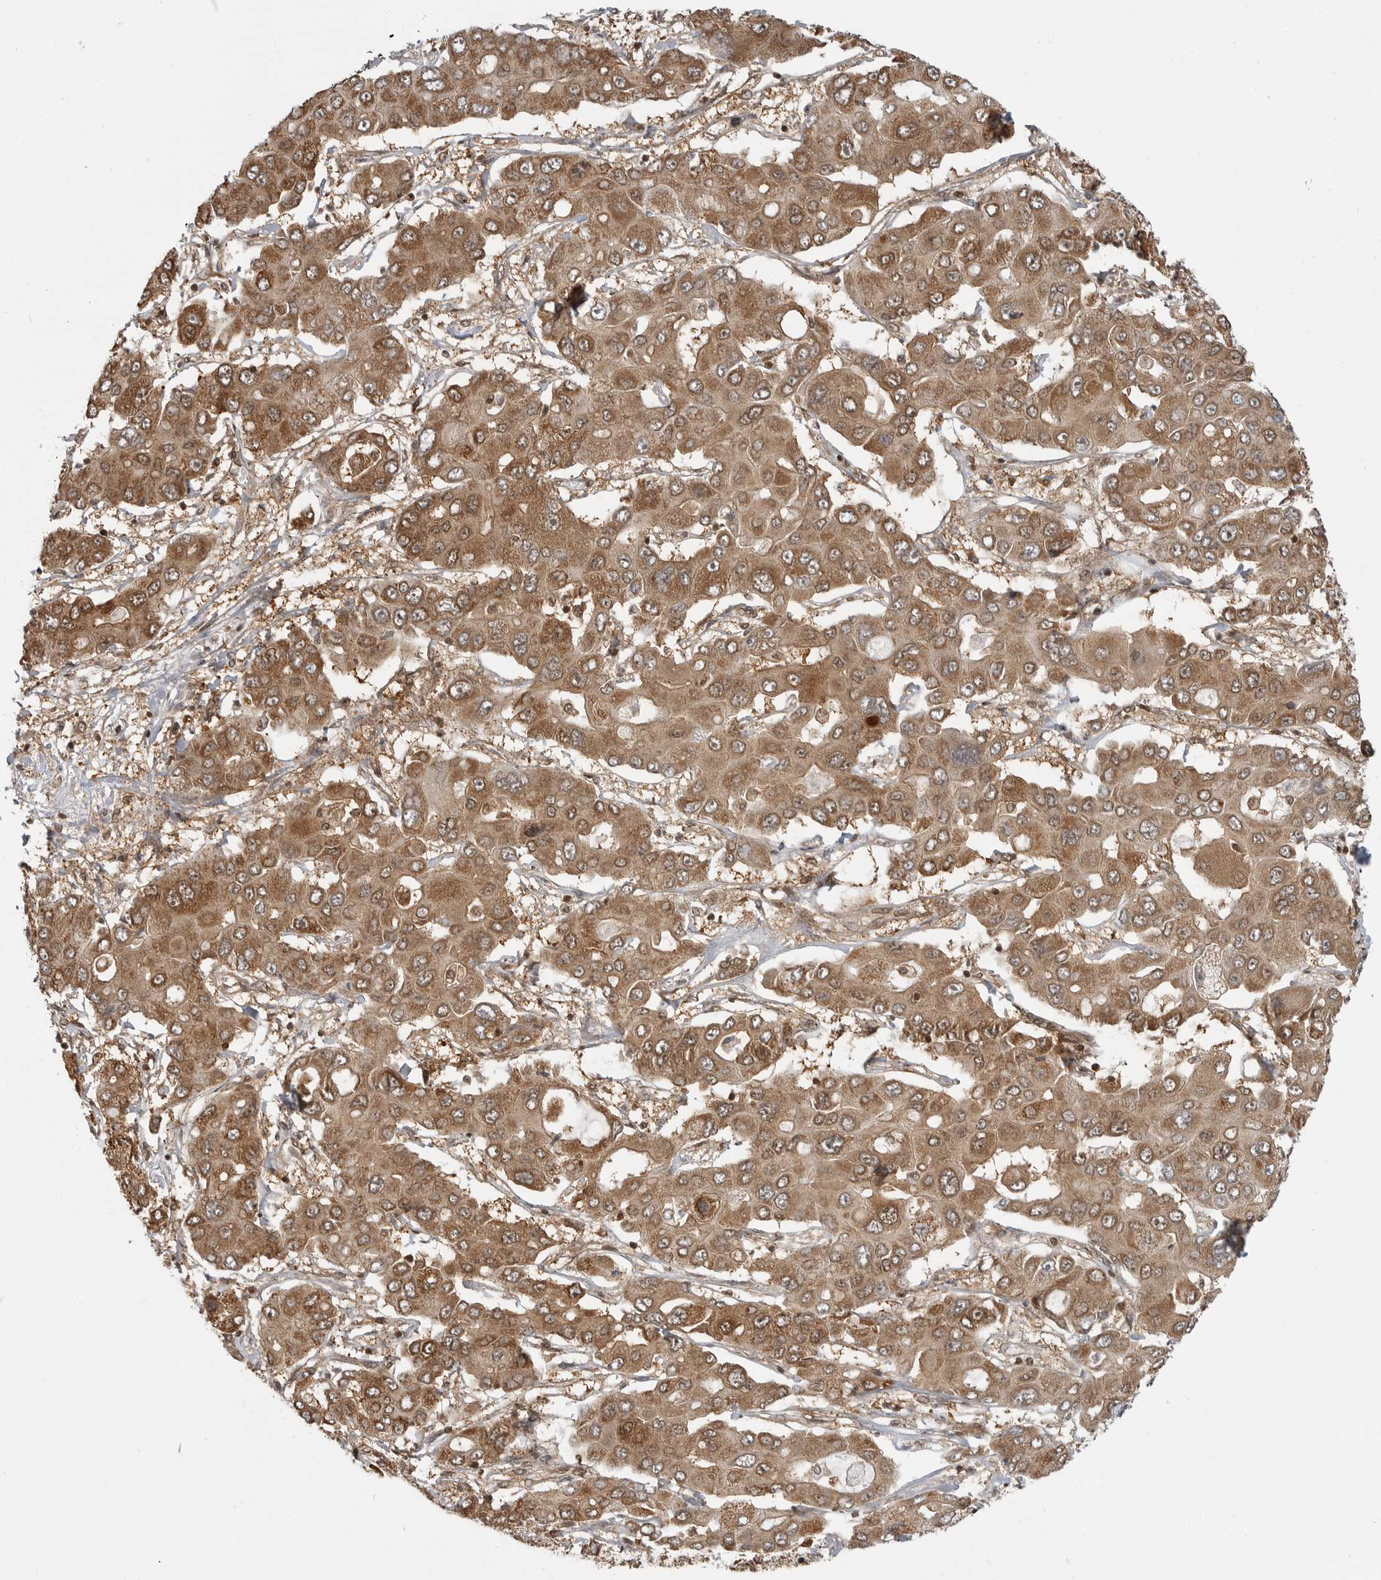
{"staining": {"intensity": "moderate", "quantity": ">75%", "location": "cytoplasmic/membranous"}, "tissue": "liver cancer", "cell_type": "Tumor cells", "image_type": "cancer", "snomed": [{"axis": "morphology", "description": "Cholangiocarcinoma"}, {"axis": "topography", "description": "Liver"}], "caption": "Human cholangiocarcinoma (liver) stained with a brown dye displays moderate cytoplasmic/membranous positive positivity in approximately >75% of tumor cells.", "gene": "SZRD1", "patient": {"sex": "male", "age": 67}}